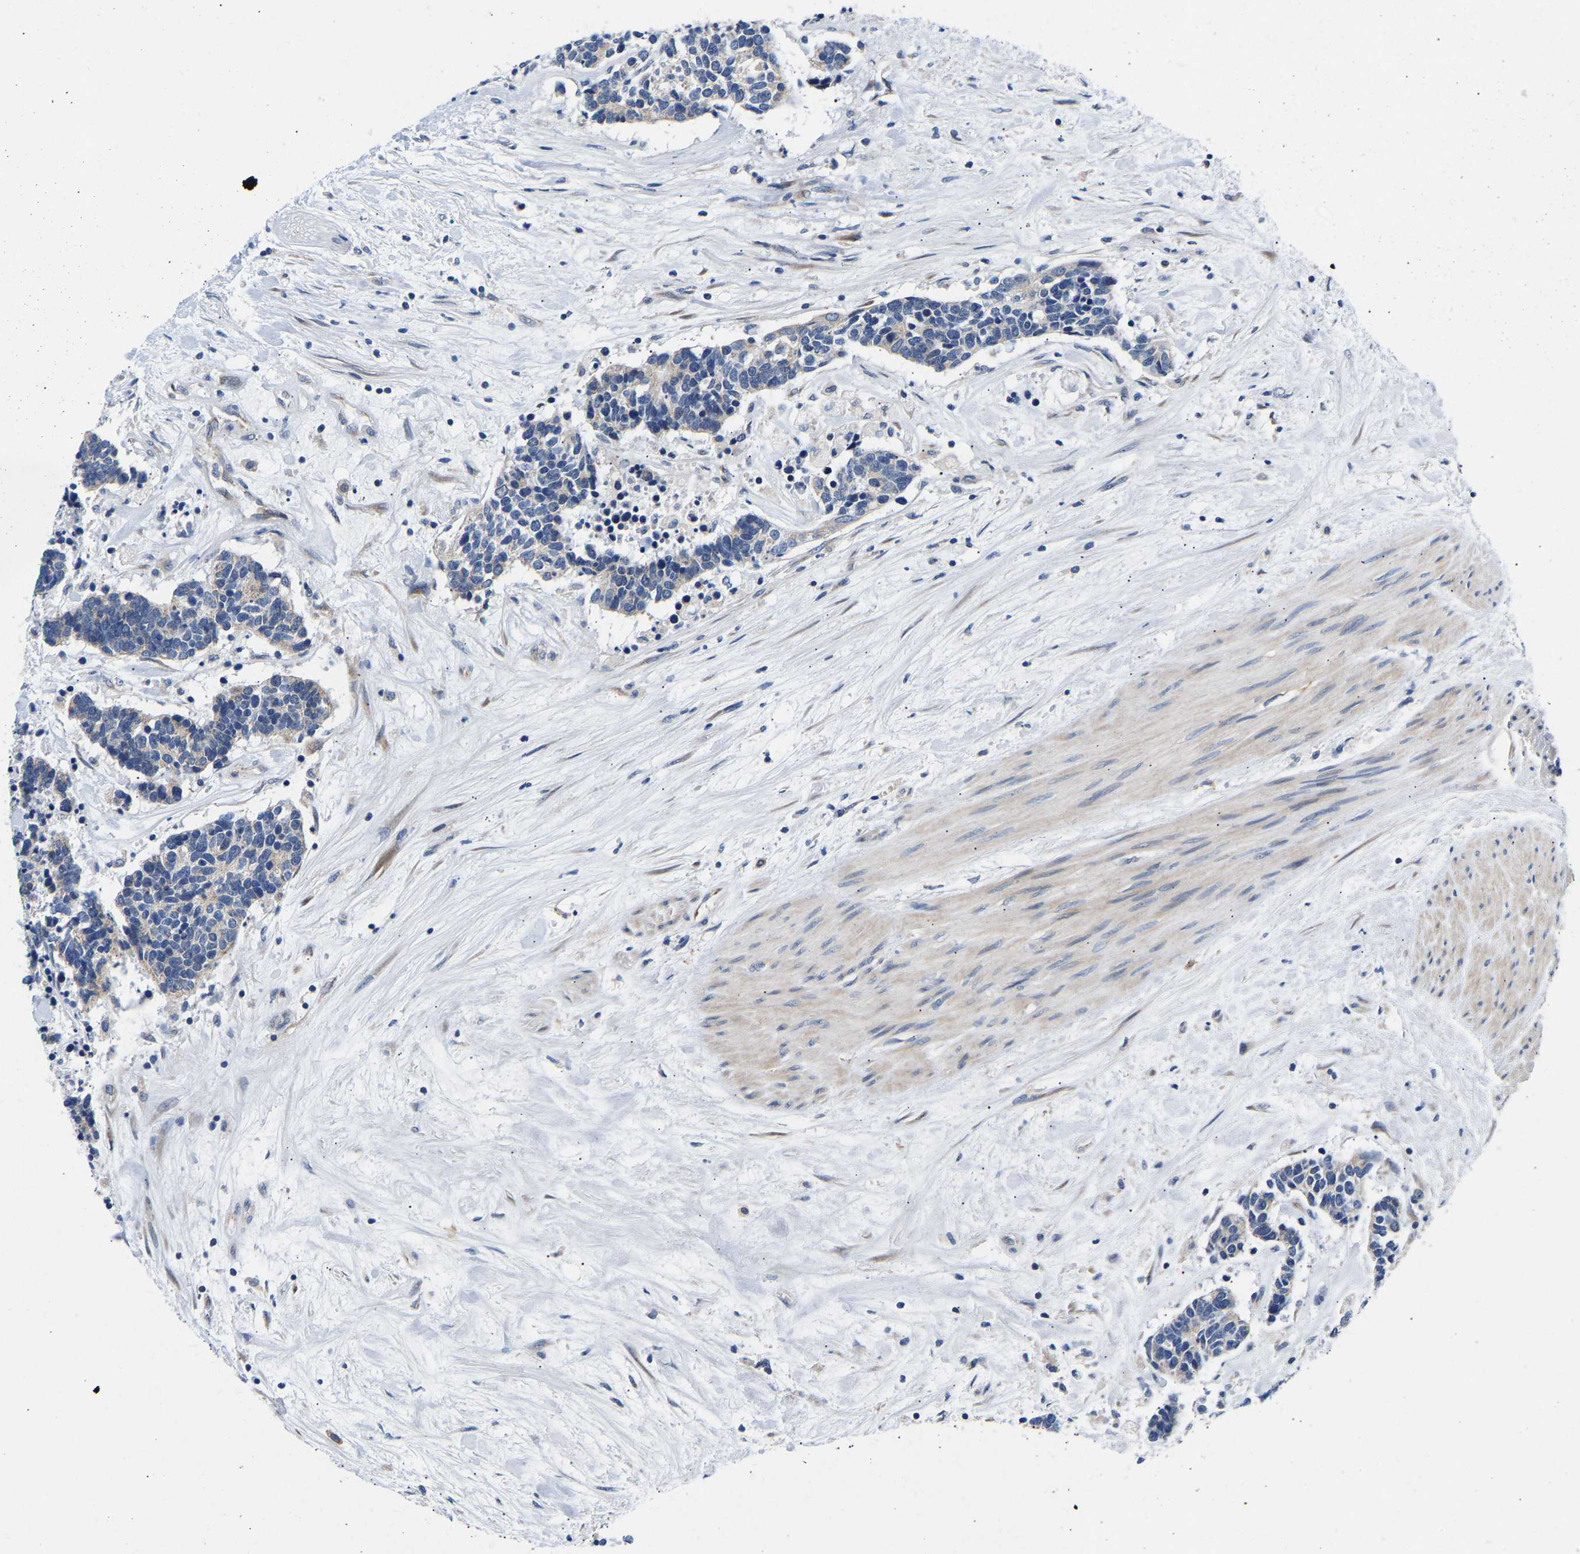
{"staining": {"intensity": "negative", "quantity": "none", "location": "none"}, "tissue": "carcinoid", "cell_type": "Tumor cells", "image_type": "cancer", "snomed": [{"axis": "morphology", "description": "Carcinoma, NOS"}, {"axis": "morphology", "description": "Carcinoid, malignant, NOS"}, {"axis": "topography", "description": "Urinary bladder"}], "caption": "This is an IHC image of carcinoid. There is no positivity in tumor cells.", "gene": "RINT1", "patient": {"sex": "male", "age": 57}}